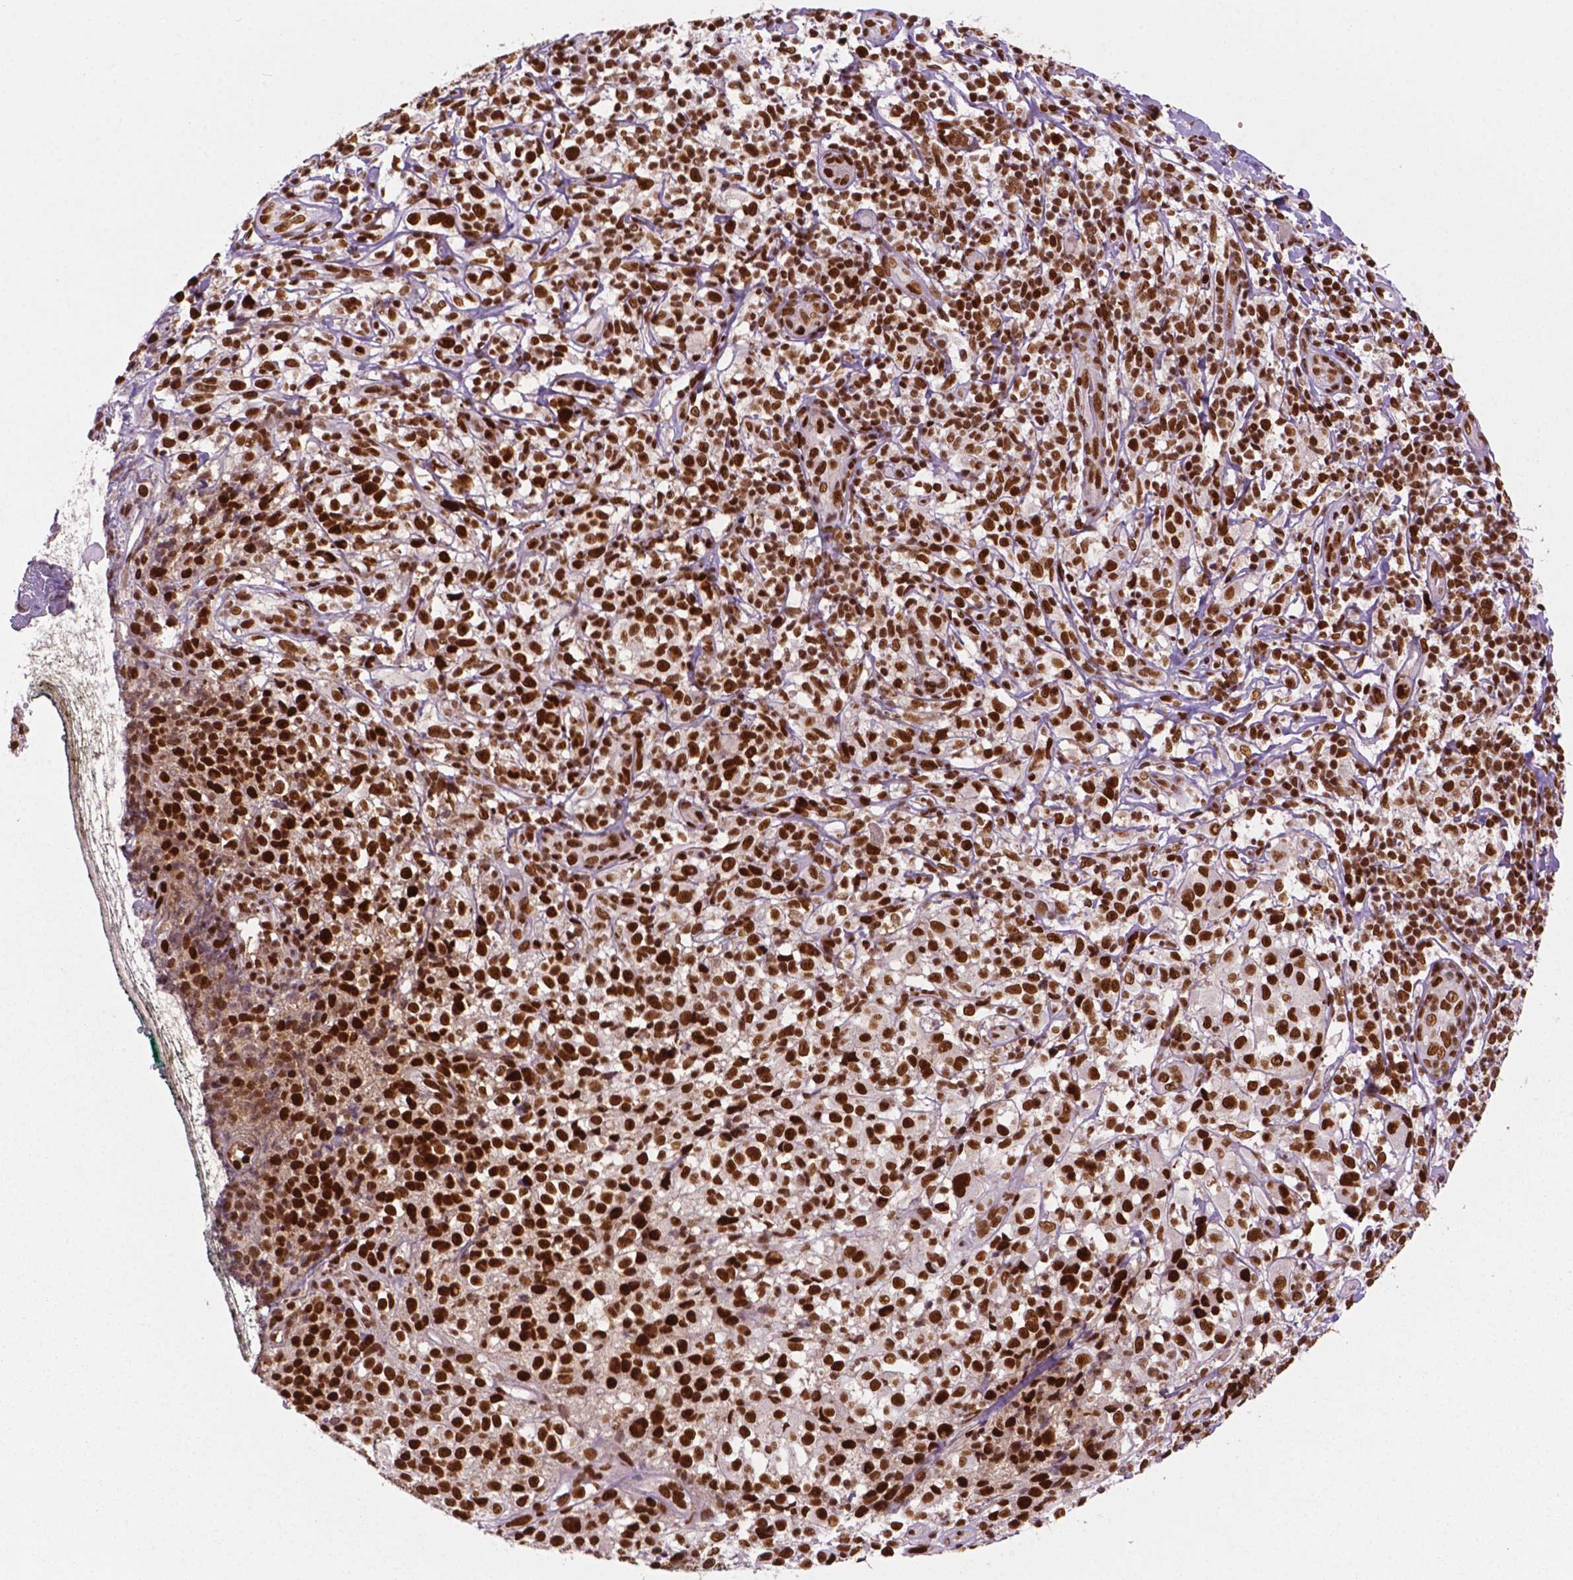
{"staining": {"intensity": "strong", "quantity": "25%-75%", "location": "nuclear"}, "tissue": "melanoma", "cell_type": "Tumor cells", "image_type": "cancer", "snomed": [{"axis": "morphology", "description": "Malignant melanoma, NOS"}, {"axis": "topography", "description": "Skin"}], "caption": "A micrograph of human malignant melanoma stained for a protein shows strong nuclear brown staining in tumor cells.", "gene": "MLH1", "patient": {"sex": "male", "age": 85}}